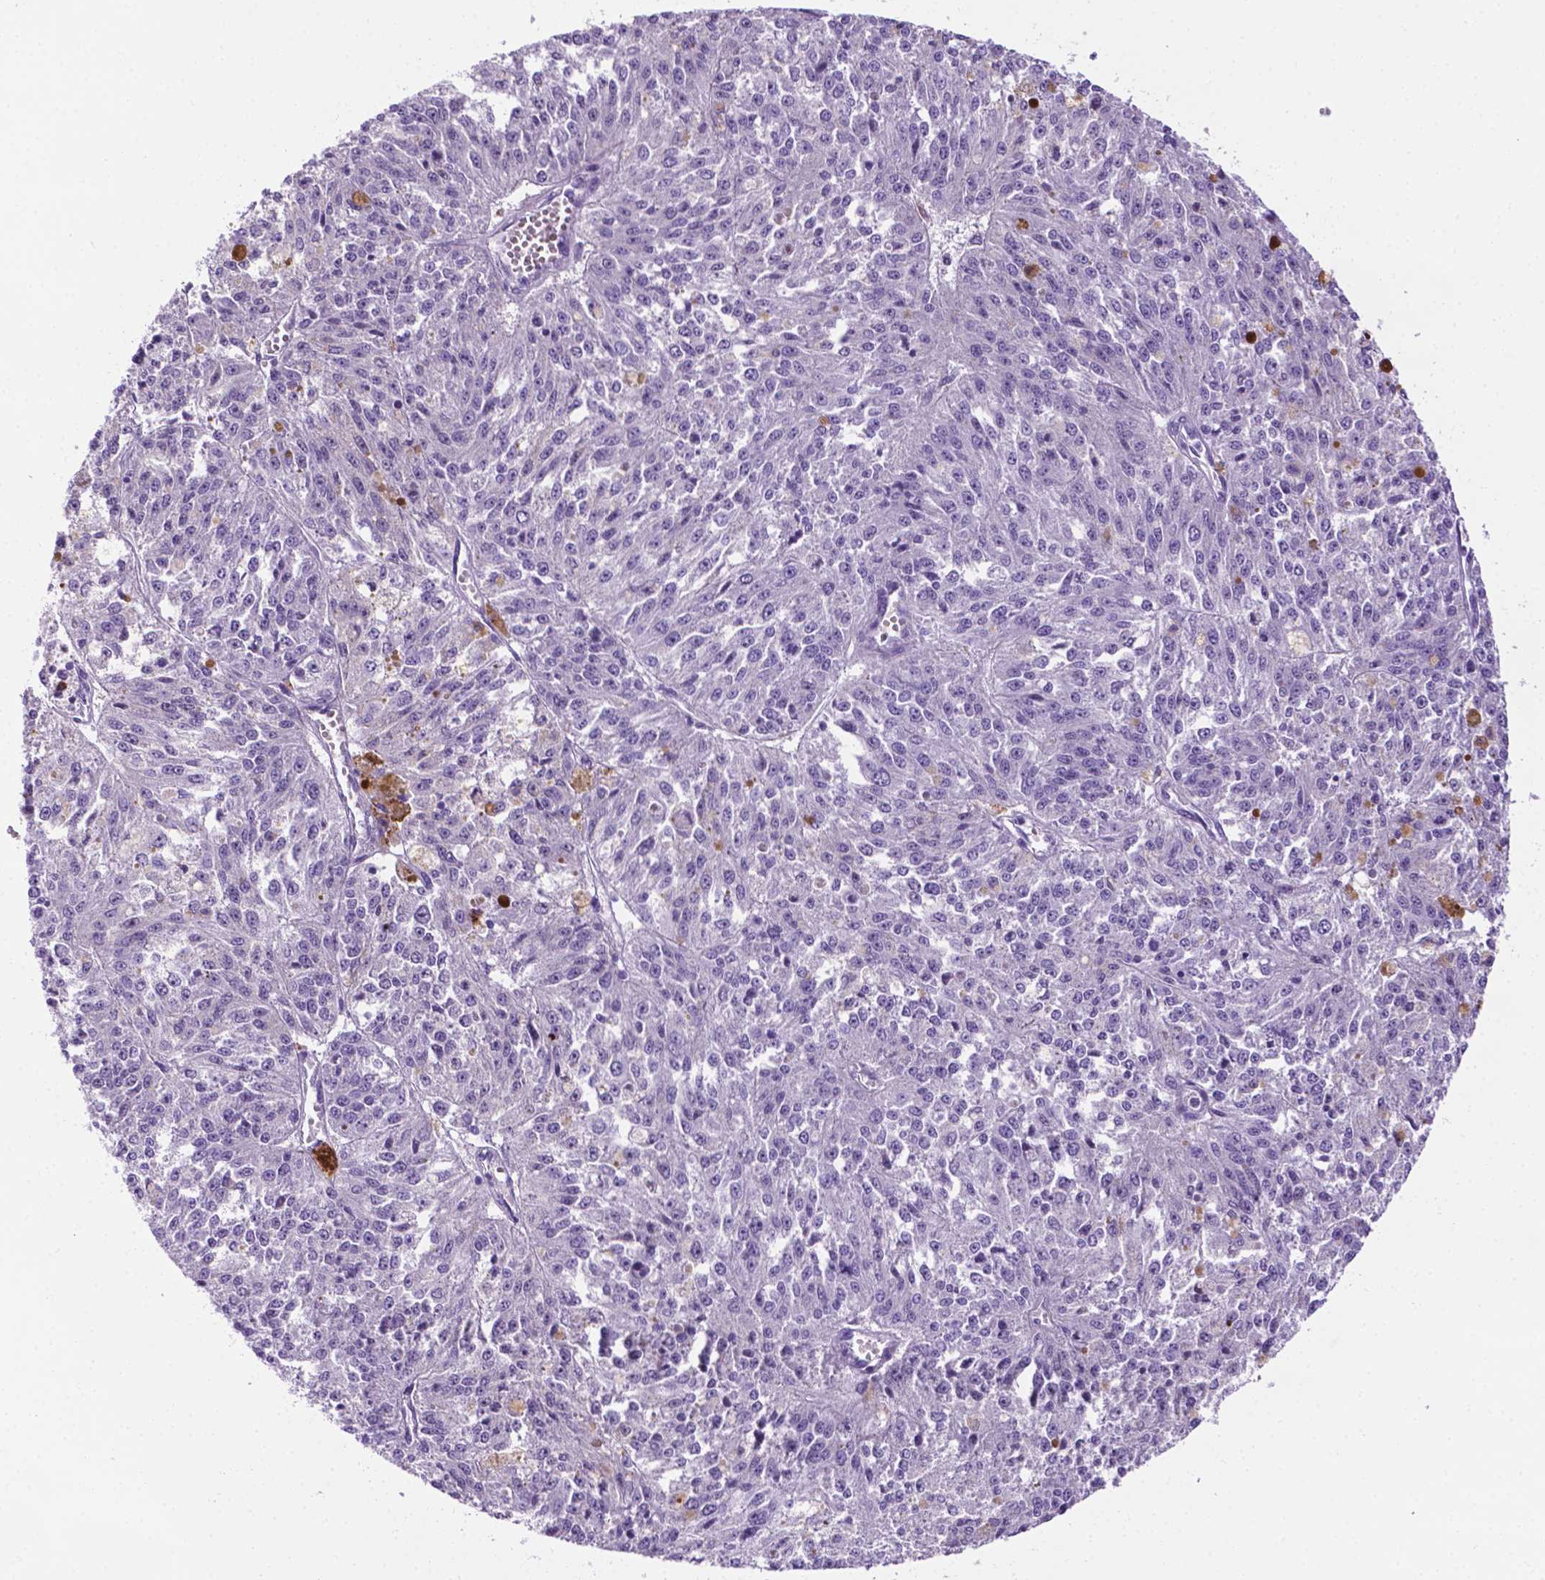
{"staining": {"intensity": "negative", "quantity": "none", "location": "none"}, "tissue": "melanoma", "cell_type": "Tumor cells", "image_type": "cancer", "snomed": [{"axis": "morphology", "description": "Malignant melanoma, Metastatic site"}, {"axis": "topography", "description": "Lymph node"}], "caption": "Human melanoma stained for a protein using IHC displays no positivity in tumor cells.", "gene": "MMP27", "patient": {"sex": "female", "age": 64}}